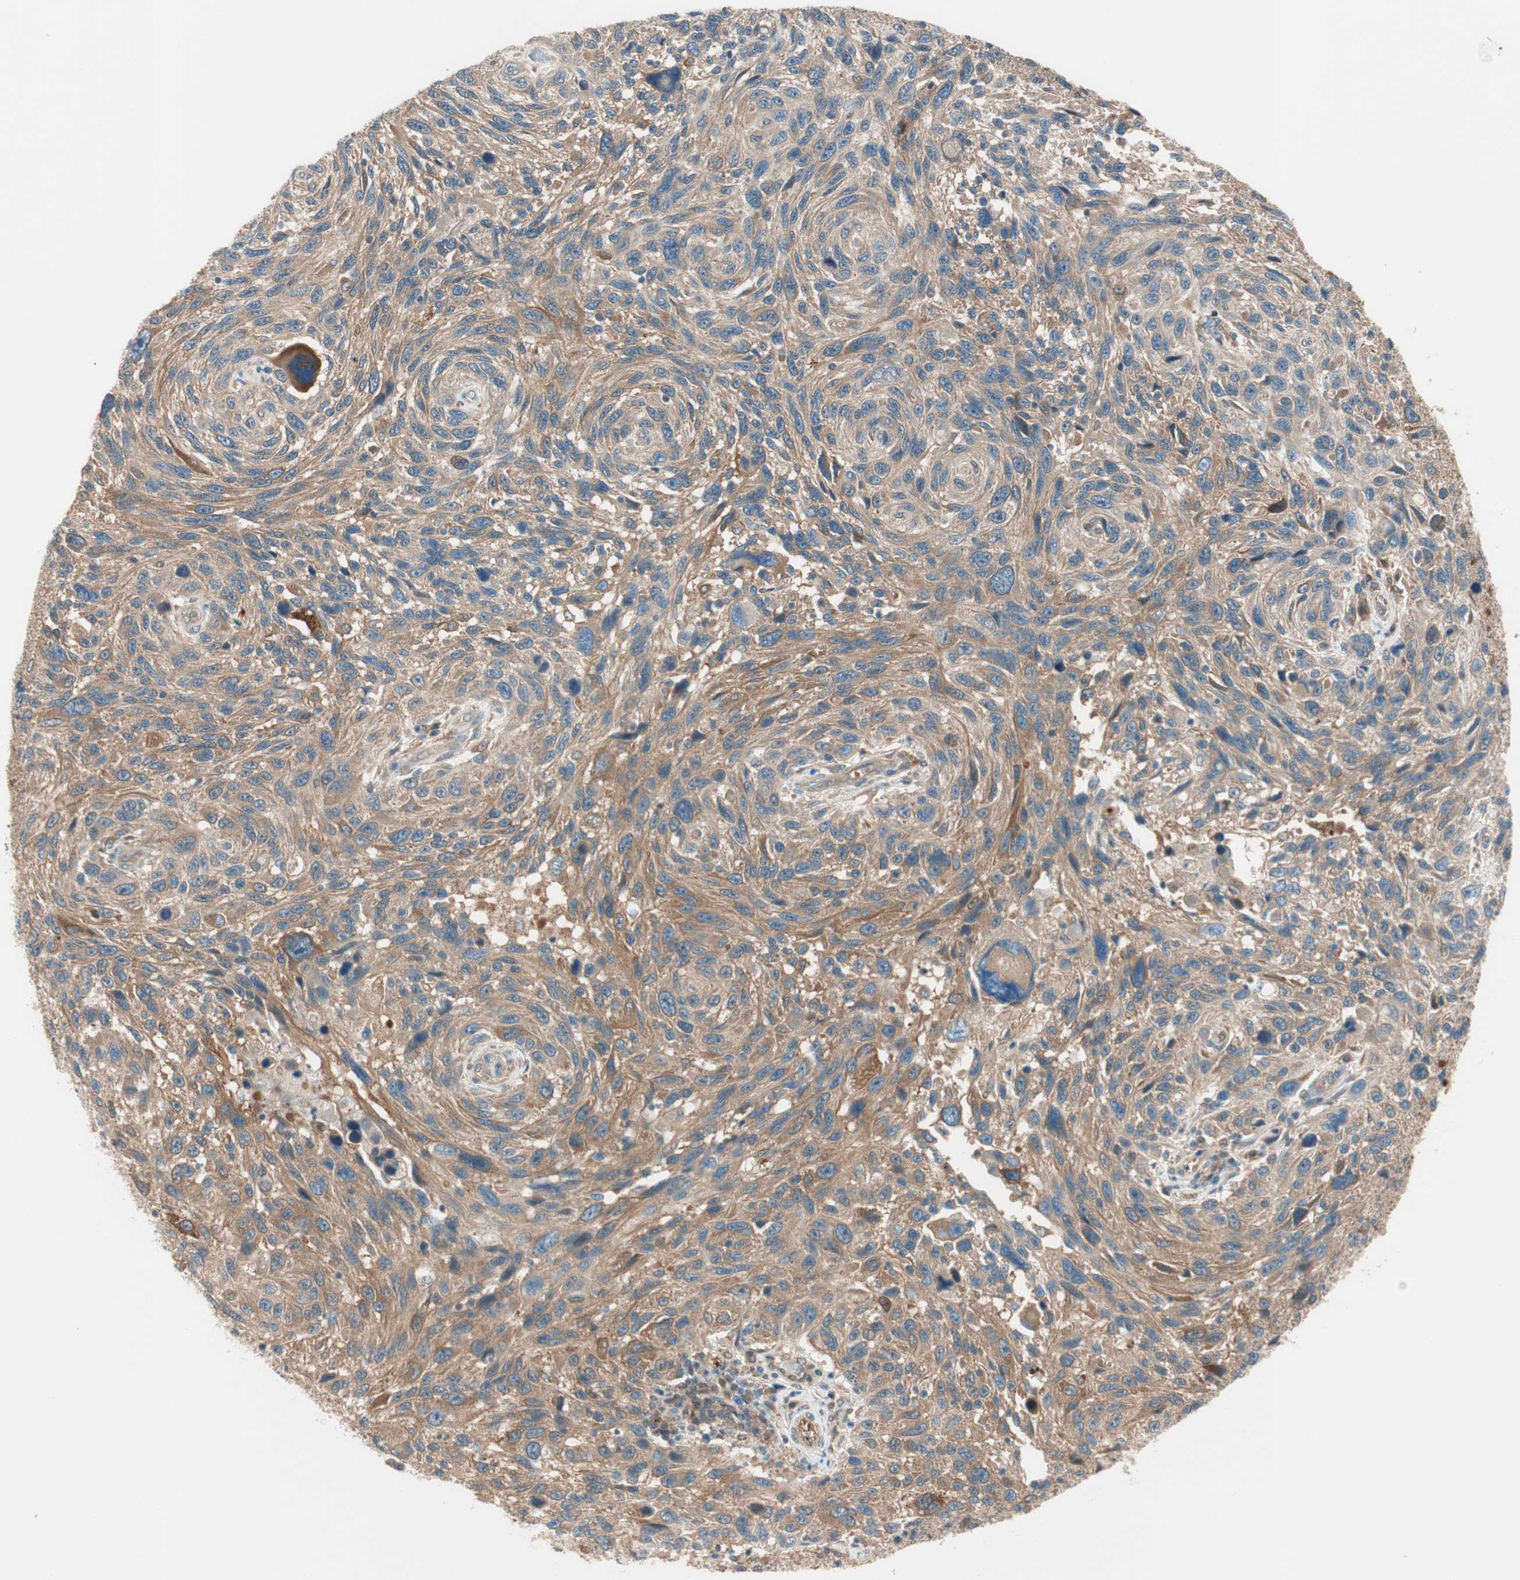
{"staining": {"intensity": "moderate", "quantity": ">75%", "location": "cytoplasmic/membranous"}, "tissue": "melanoma", "cell_type": "Tumor cells", "image_type": "cancer", "snomed": [{"axis": "morphology", "description": "Malignant melanoma, NOS"}, {"axis": "topography", "description": "Skin"}], "caption": "Melanoma stained with a protein marker reveals moderate staining in tumor cells.", "gene": "GALT", "patient": {"sex": "male", "age": 53}}